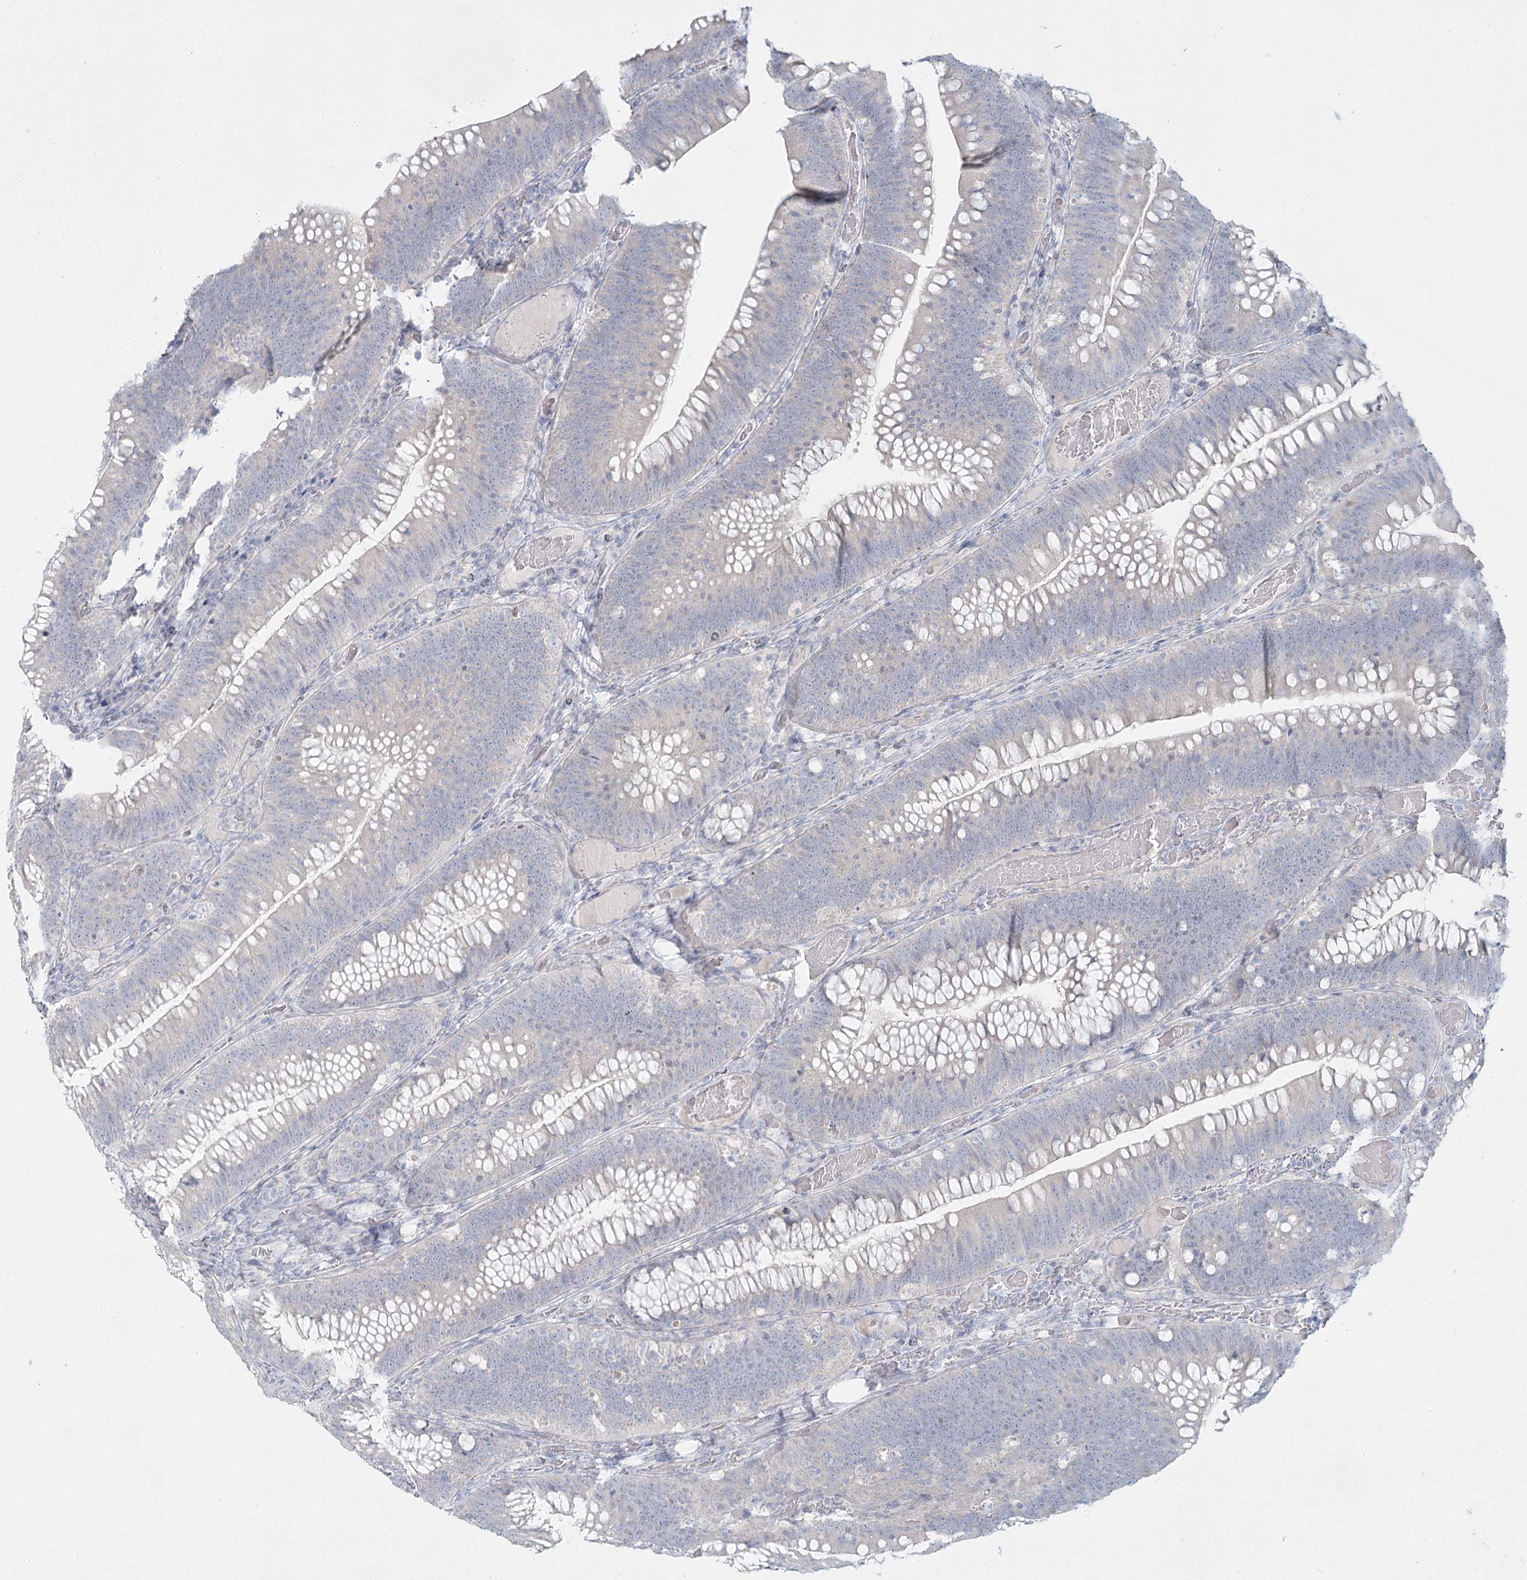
{"staining": {"intensity": "negative", "quantity": "none", "location": "none"}, "tissue": "colorectal cancer", "cell_type": "Tumor cells", "image_type": "cancer", "snomed": [{"axis": "morphology", "description": "Normal tissue, NOS"}, {"axis": "topography", "description": "Colon"}], "caption": "Protein analysis of colorectal cancer reveals no significant positivity in tumor cells.", "gene": "LRP2BP", "patient": {"sex": "female", "age": 82}}